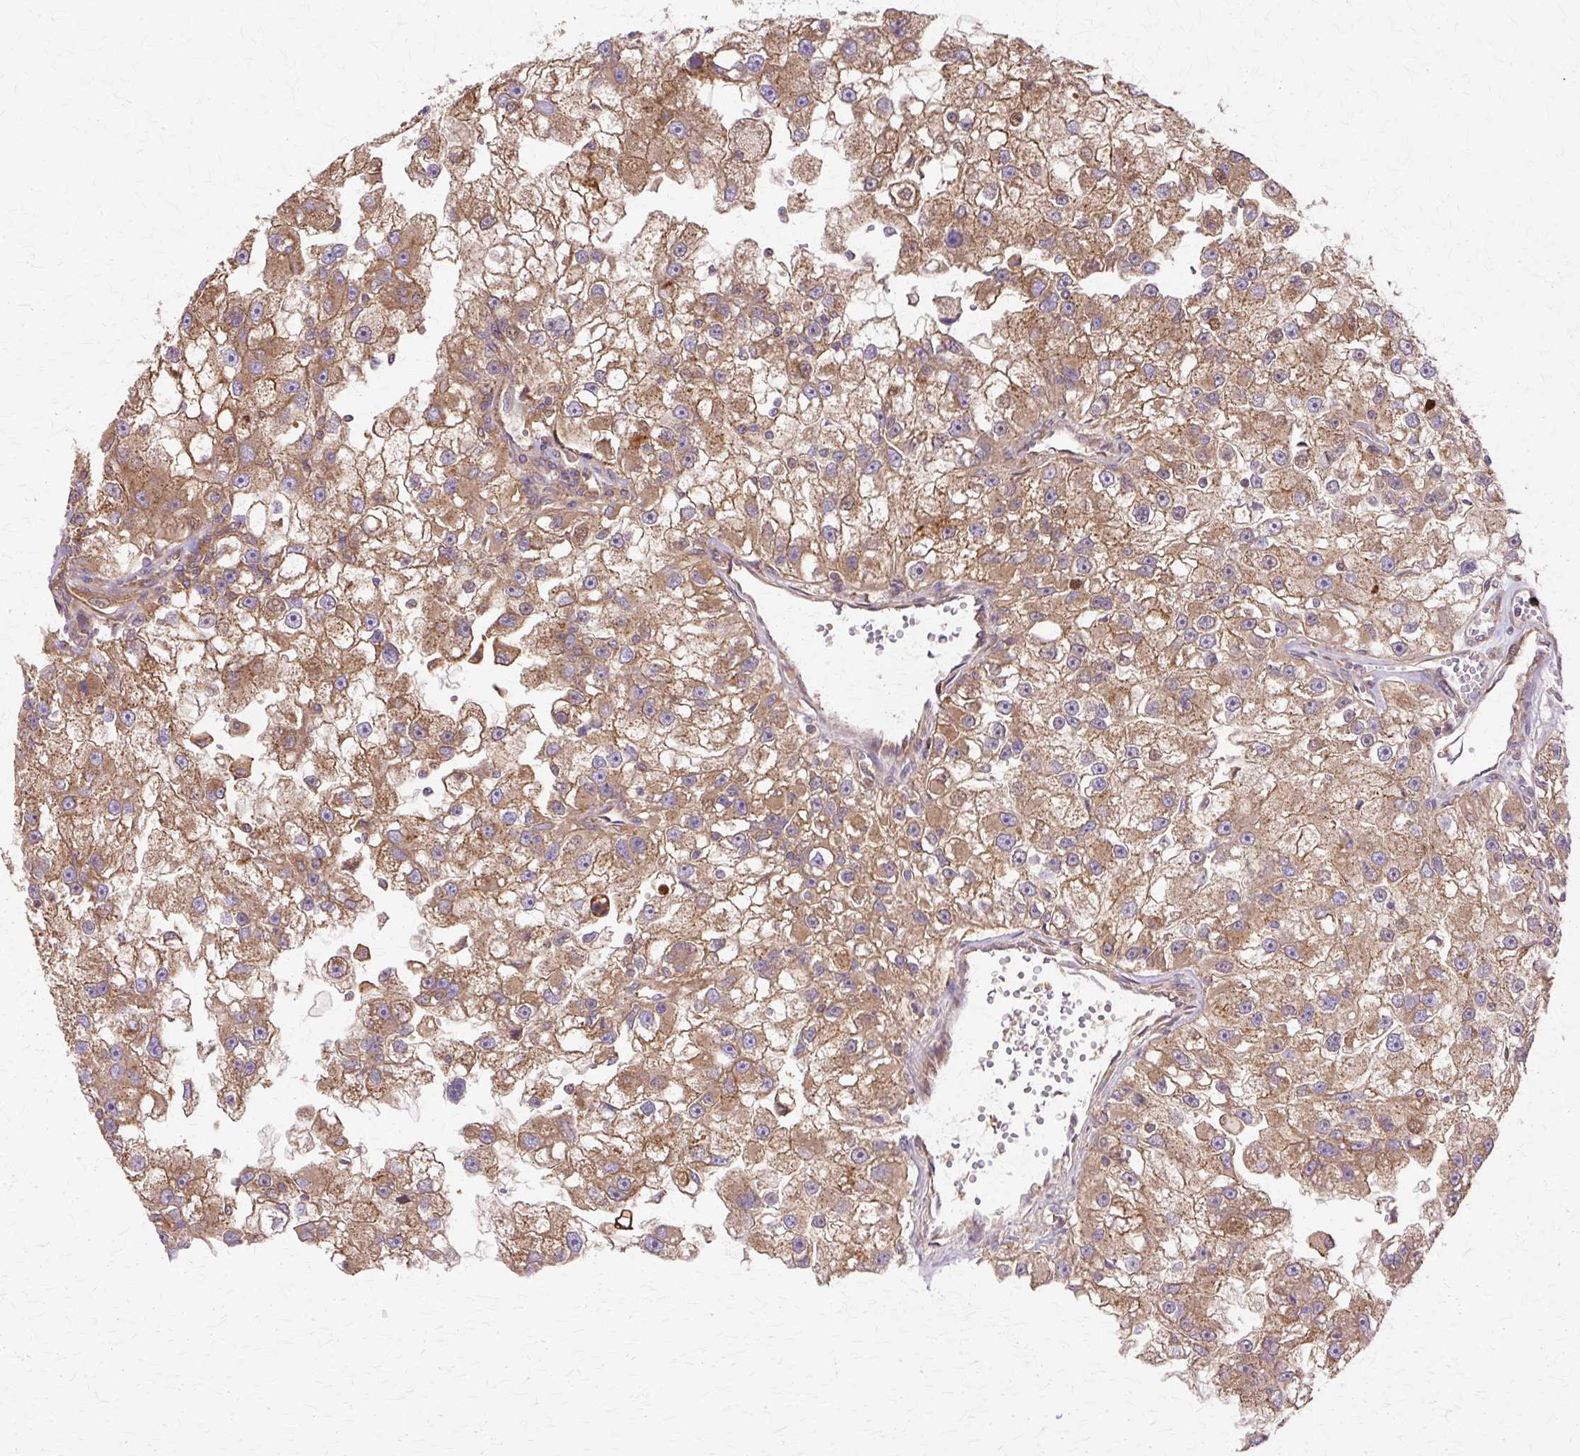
{"staining": {"intensity": "moderate", "quantity": ">75%", "location": "cytoplasmic/membranous"}, "tissue": "renal cancer", "cell_type": "Tumor cells", "image_type": "cancer", "snomed": [{"axis": "morphology", "description": "Adenocarcinoma, NOS"}, {"axis": "topography", "description": "Kidney"}], "caption": "The photomicrograph reveals staining of renal adenocarcinoma, revealing moderate cytoplasmic/membranous protein expression (brown color) within tumor cells.", "gene": "COPB1", "patient": {"sex": "male", "age": 63}}